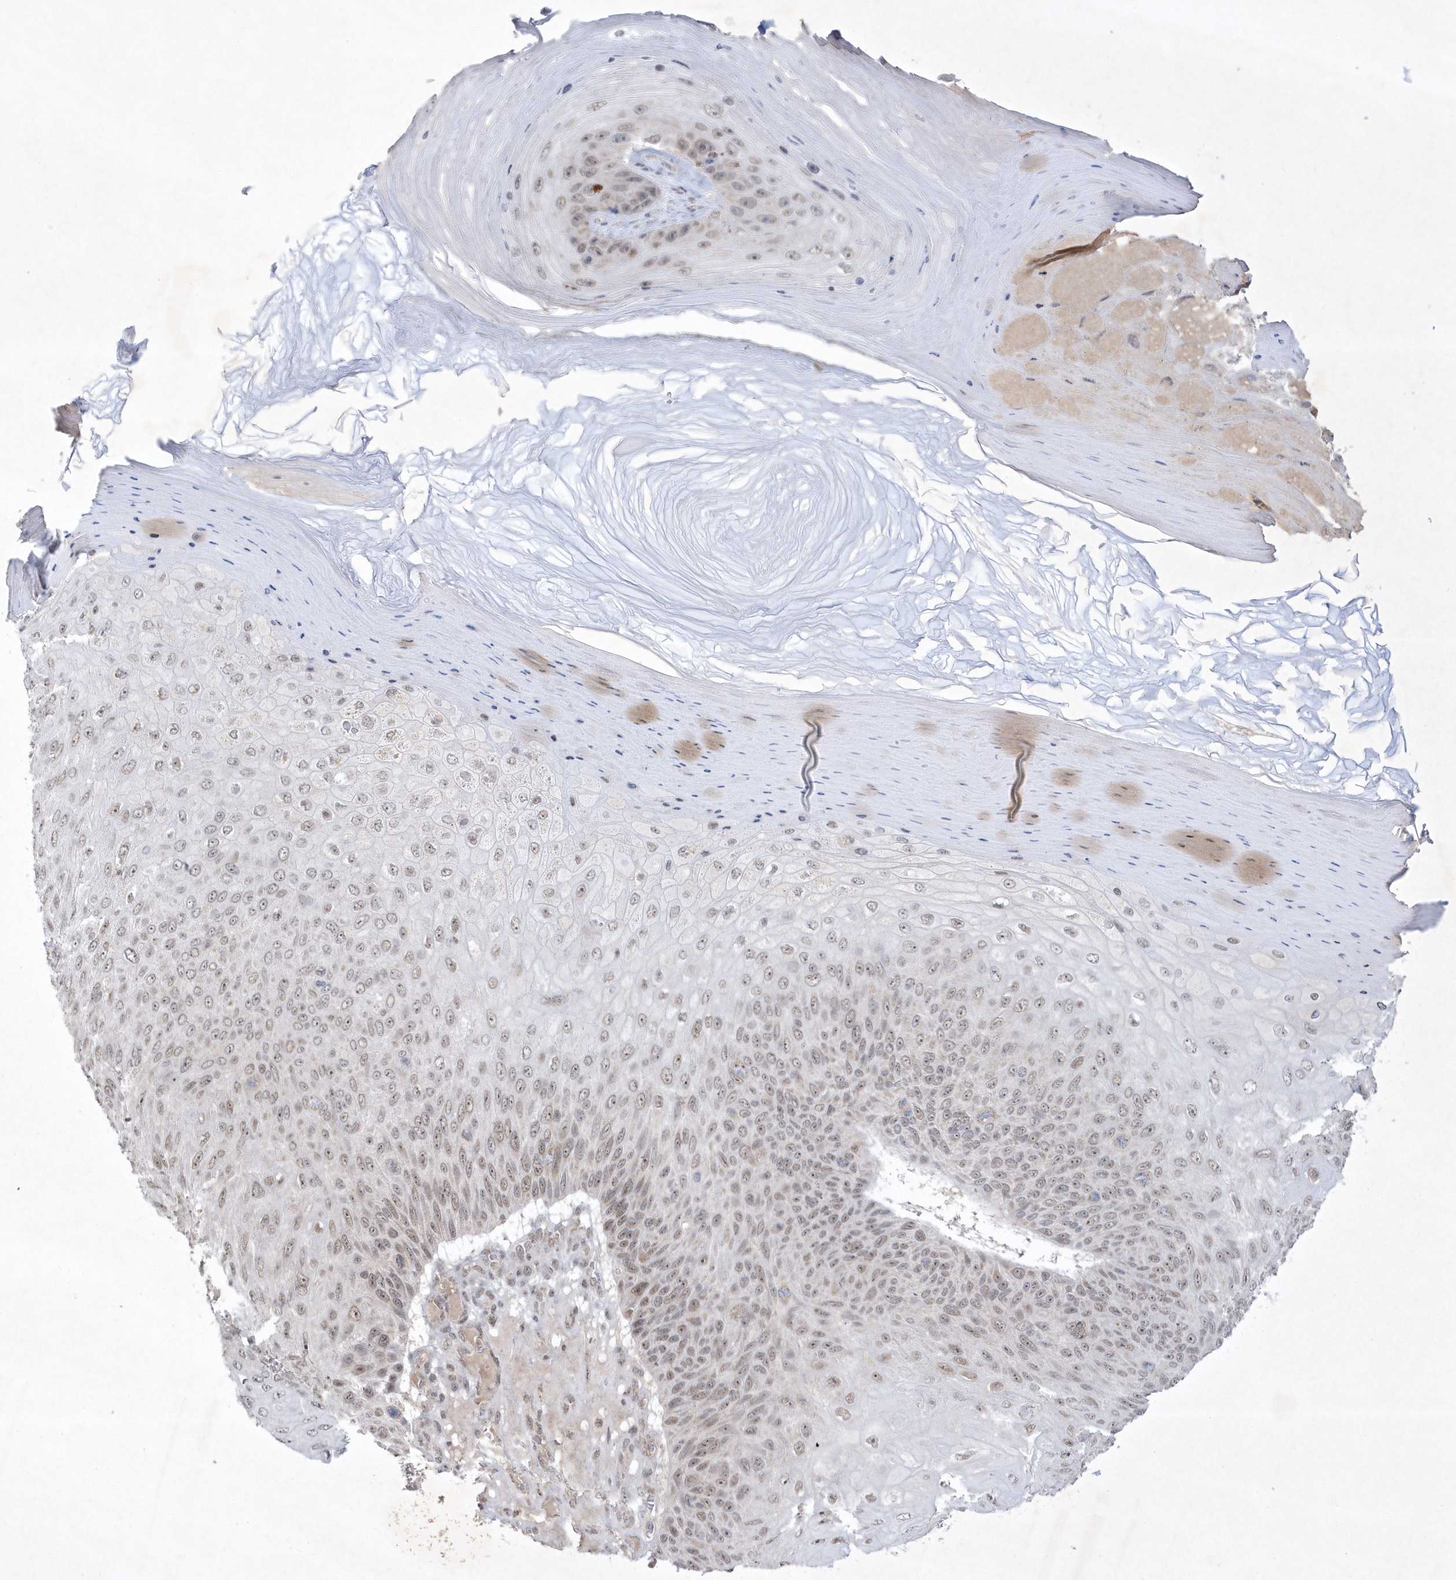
{"staining": {"intensity": "weak", "quantity": "25%-75%", "location": "nuclear"}, "tissue": "skin cancer", "cell_type": "Tumor cells", "image_type": "cancer", "snomed": [{"axis": "morphology", "description": "Squamous cell carcinoma, NOS"}, {"axis": "topography", "description": "Skin"}], "caption": "Protein staining displays weak nuclear expression in approximately 25%-75% of tumor cells in skin cancer.", "gene": "CPSF3", "patient": {"sex": "female", "age": 88}}